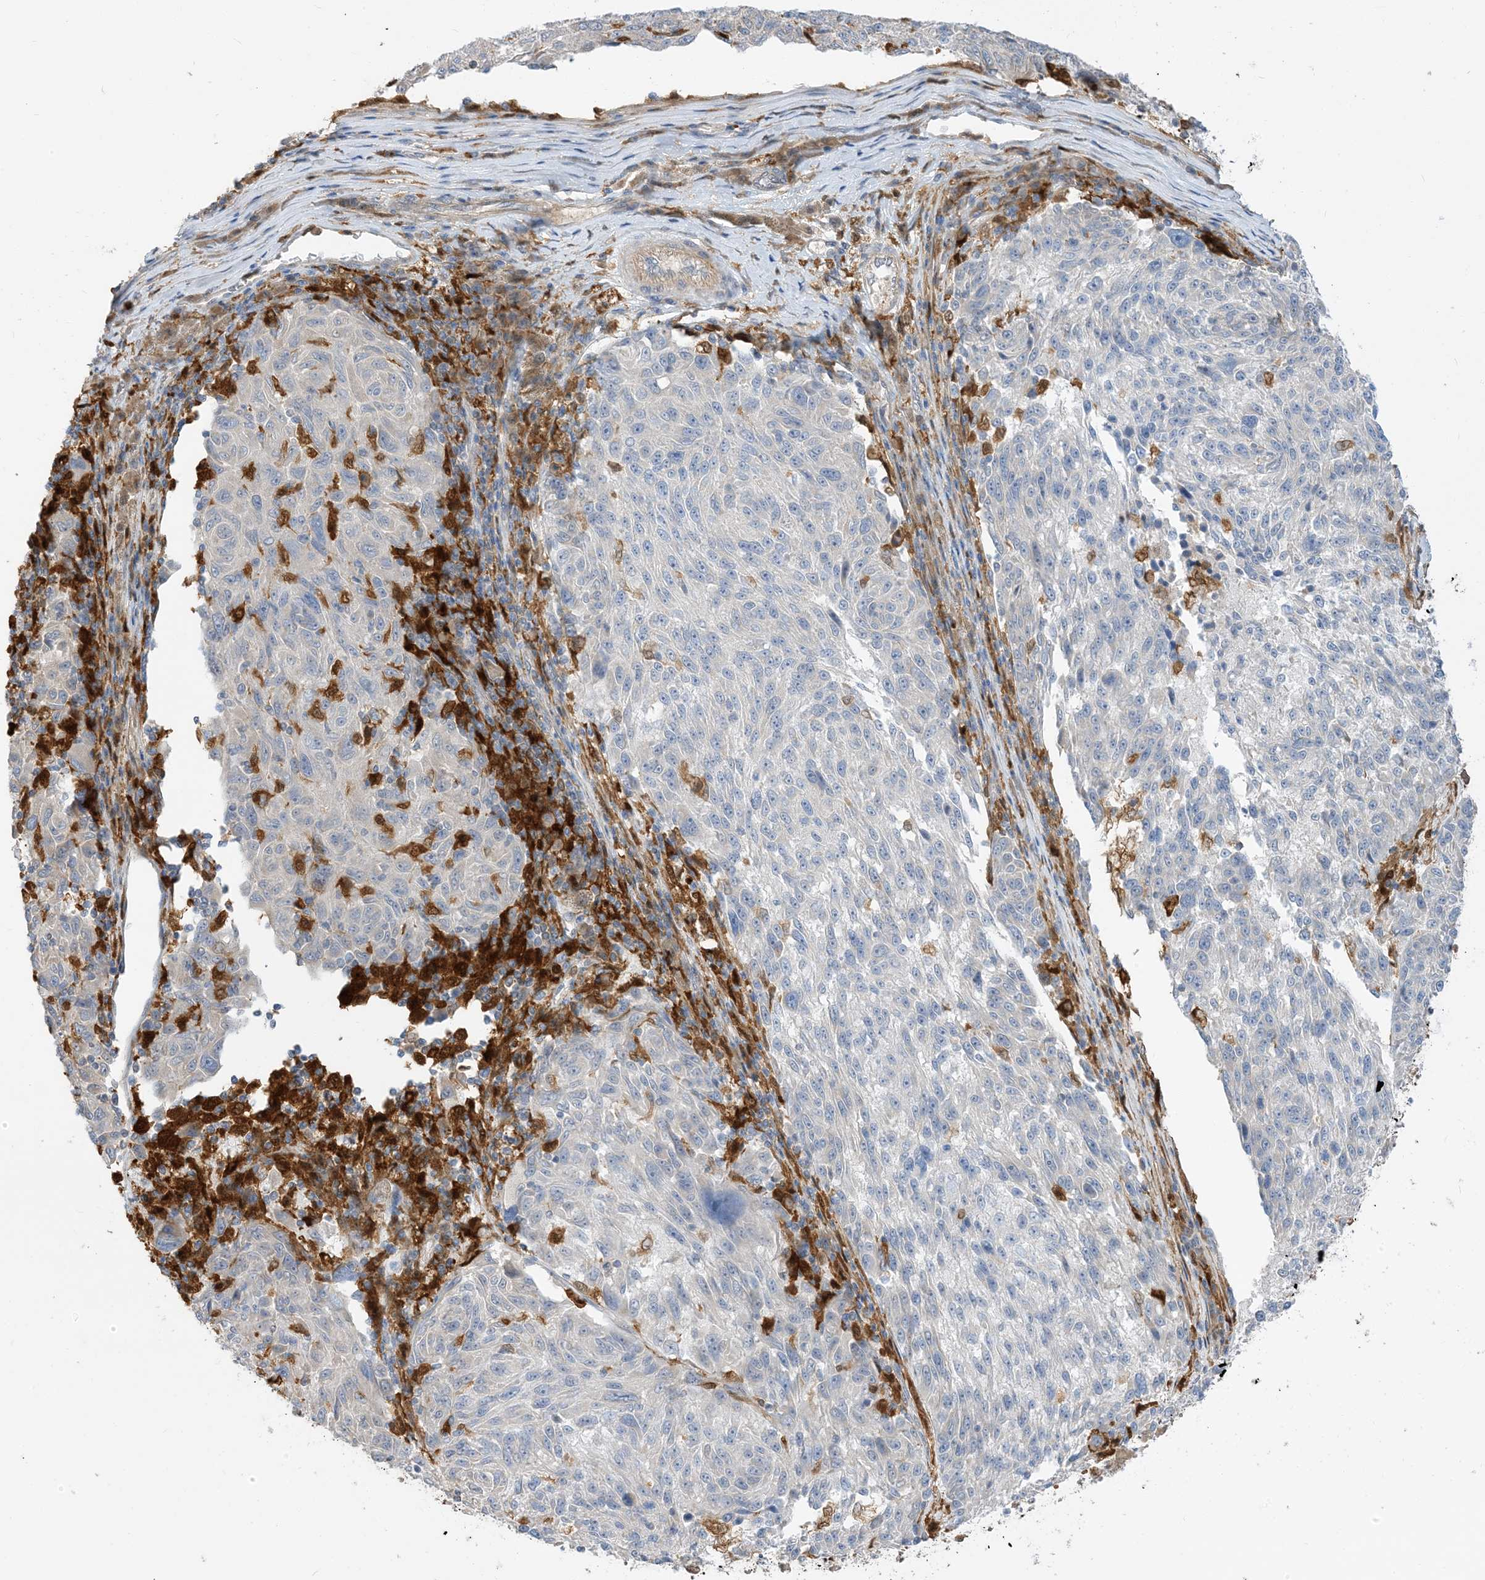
{"staining": {"intensity": "negative", "quantity": "none", "location": "none"}, "tissue": "melanoma", "cell_type": "Tumor cells", "image_type": "cancer", "snomed": [{"axis": "morphology", "description": "Malignant melanoma, NOS"}, {"axis": "topography", "description": "Skin"}], "caption": "Melanoma was stained to show a protein in brown. There is no significant positivity in tumor cells. The staining was performed using DAB to visualize the protein expression in brown, while the nuclei were stained in blue with hematoxylin (Magnification: 20x).", "gene": "NAGK", "patient": {"sex": "male", "age": 53}}